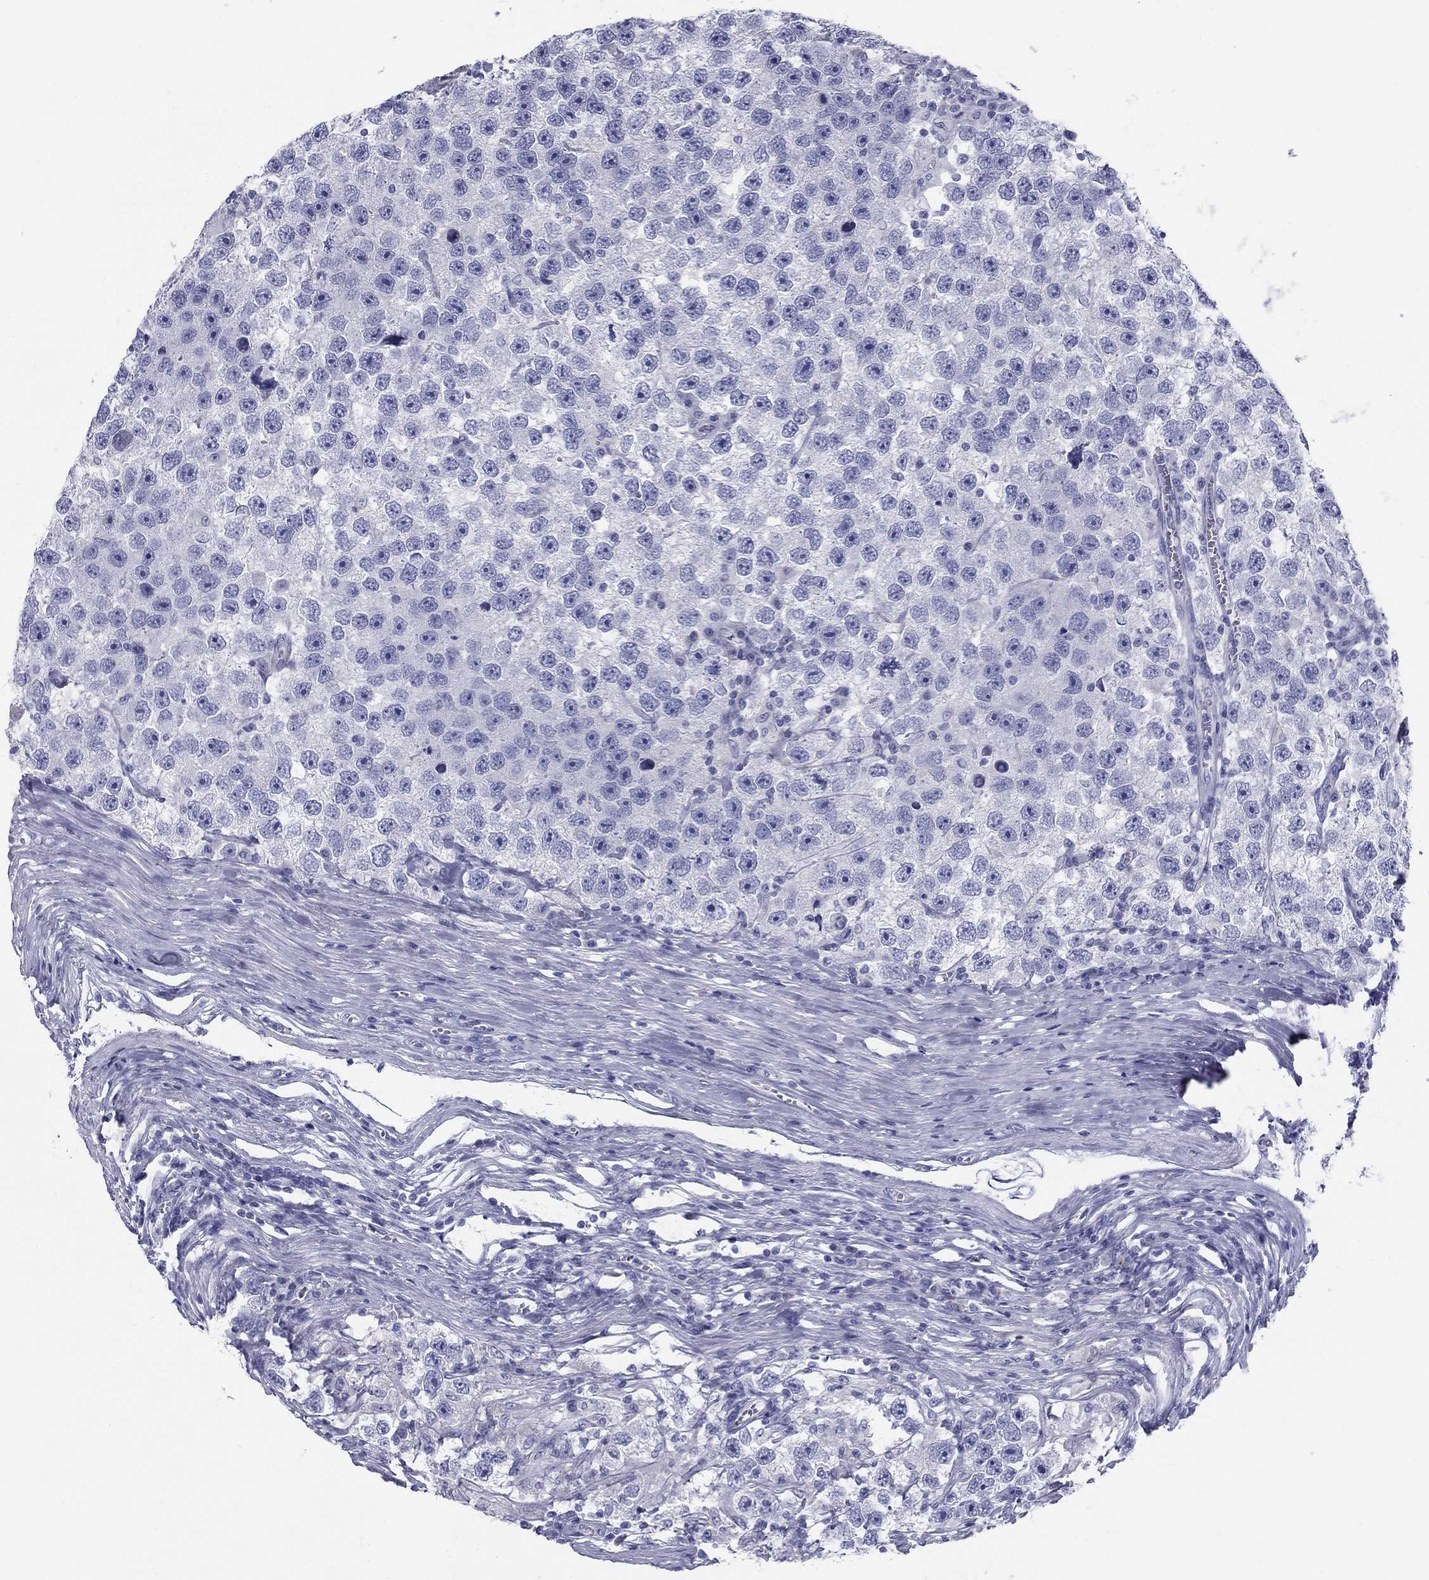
{"staining": {"intensity": "negative", "quantity": "none", "location": "none"}, "tissue": "testis cancer", "cell_type": "Tumor cells", "image_type": "cancer", "snomed": [{"axis": "morphology", "description": "Seminoma, NOS"}, {"axis": "topography", "description": "Testis"}], "caption": "There is no significant expression in tumor cells of seminoma (testis).", "gene": "ZP2", "patient": {"sex": "male", "age": 26}}